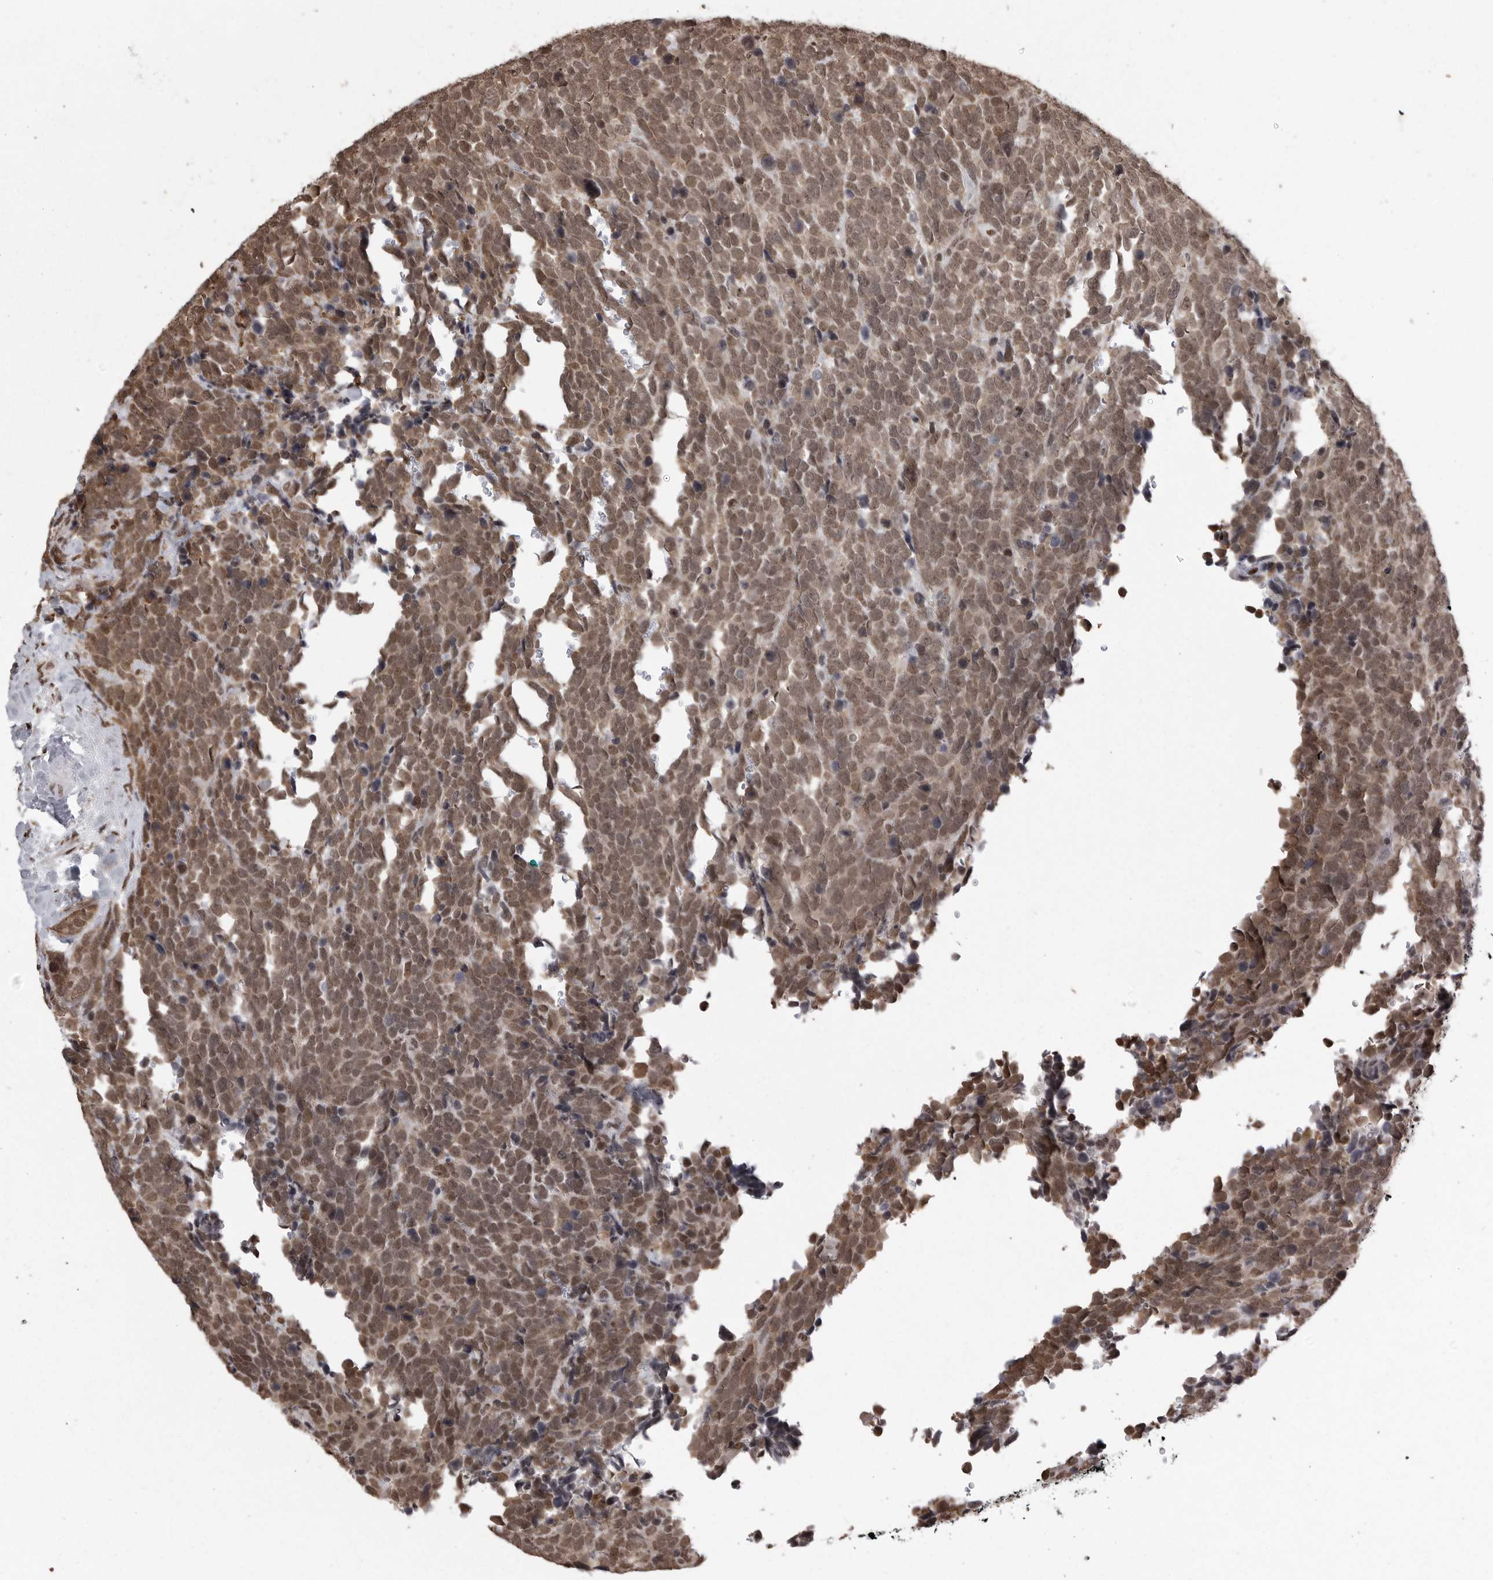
{"staining": {"intensity": "moderate", "quantity": ">75%", "location": "nuclear"}, "tissue": "urothelial cancer", "cell_type": "Tumor cells", "image_type": "cancer", "snomed": [{"axis": "morphology", "description": "Urothelial carcinoma, High grade"}, {"axis": "topography", "description": "Urinary bladder"}], "caption": "IHC micrograph of urothelial cancer stained for a protein (brown), which displays medium levels of moderate nuclear staining in approximately >75% of tumor cells.", "gene": "YAF2", "patient": {"sex": "female", "age": 82}}